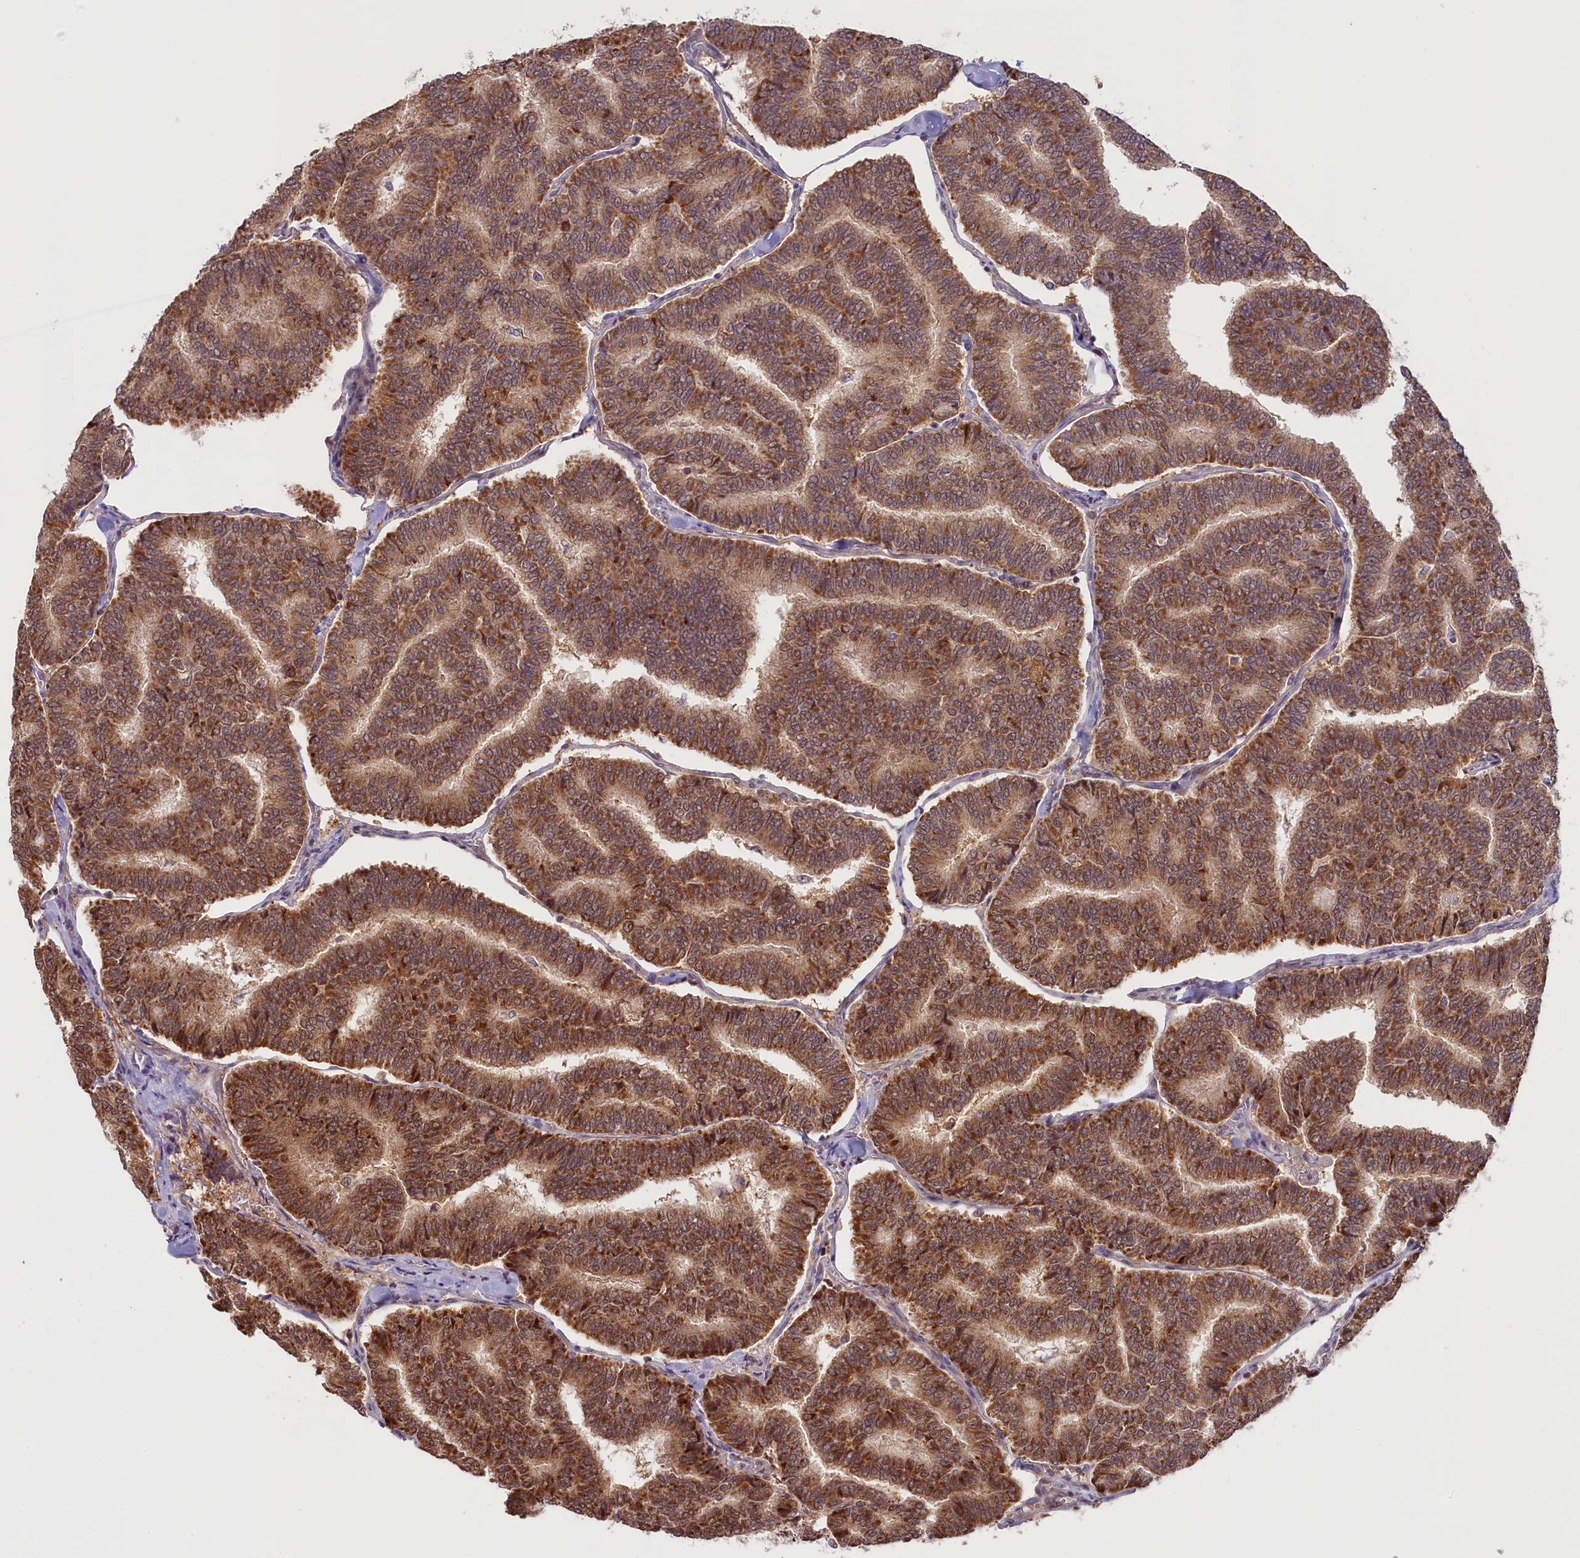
{"staining": {"intensity": "moderate", "quantity": ">75%", "location": "cytoplasmic/membranous,nuclear"}, "tissue": "thyroid cancer", "cell_type": "Tumor cells", "image_type": "cancer", "snomed": [{"axis": "morphology", "description": "Papillary adenocarcinoma, NOS"}, {"axis": "topography", "description": "Thyroid gland"}], "caption": "Human thyroid cancer (papillary adenocarcinoma) stained with a brown dye shows moderate cytoplasmic/membranous and nuclear positive staining in approximately >75% of tumor cells.", "gene": "CARD8", "patient": {"sex": "female", "age": 35}}